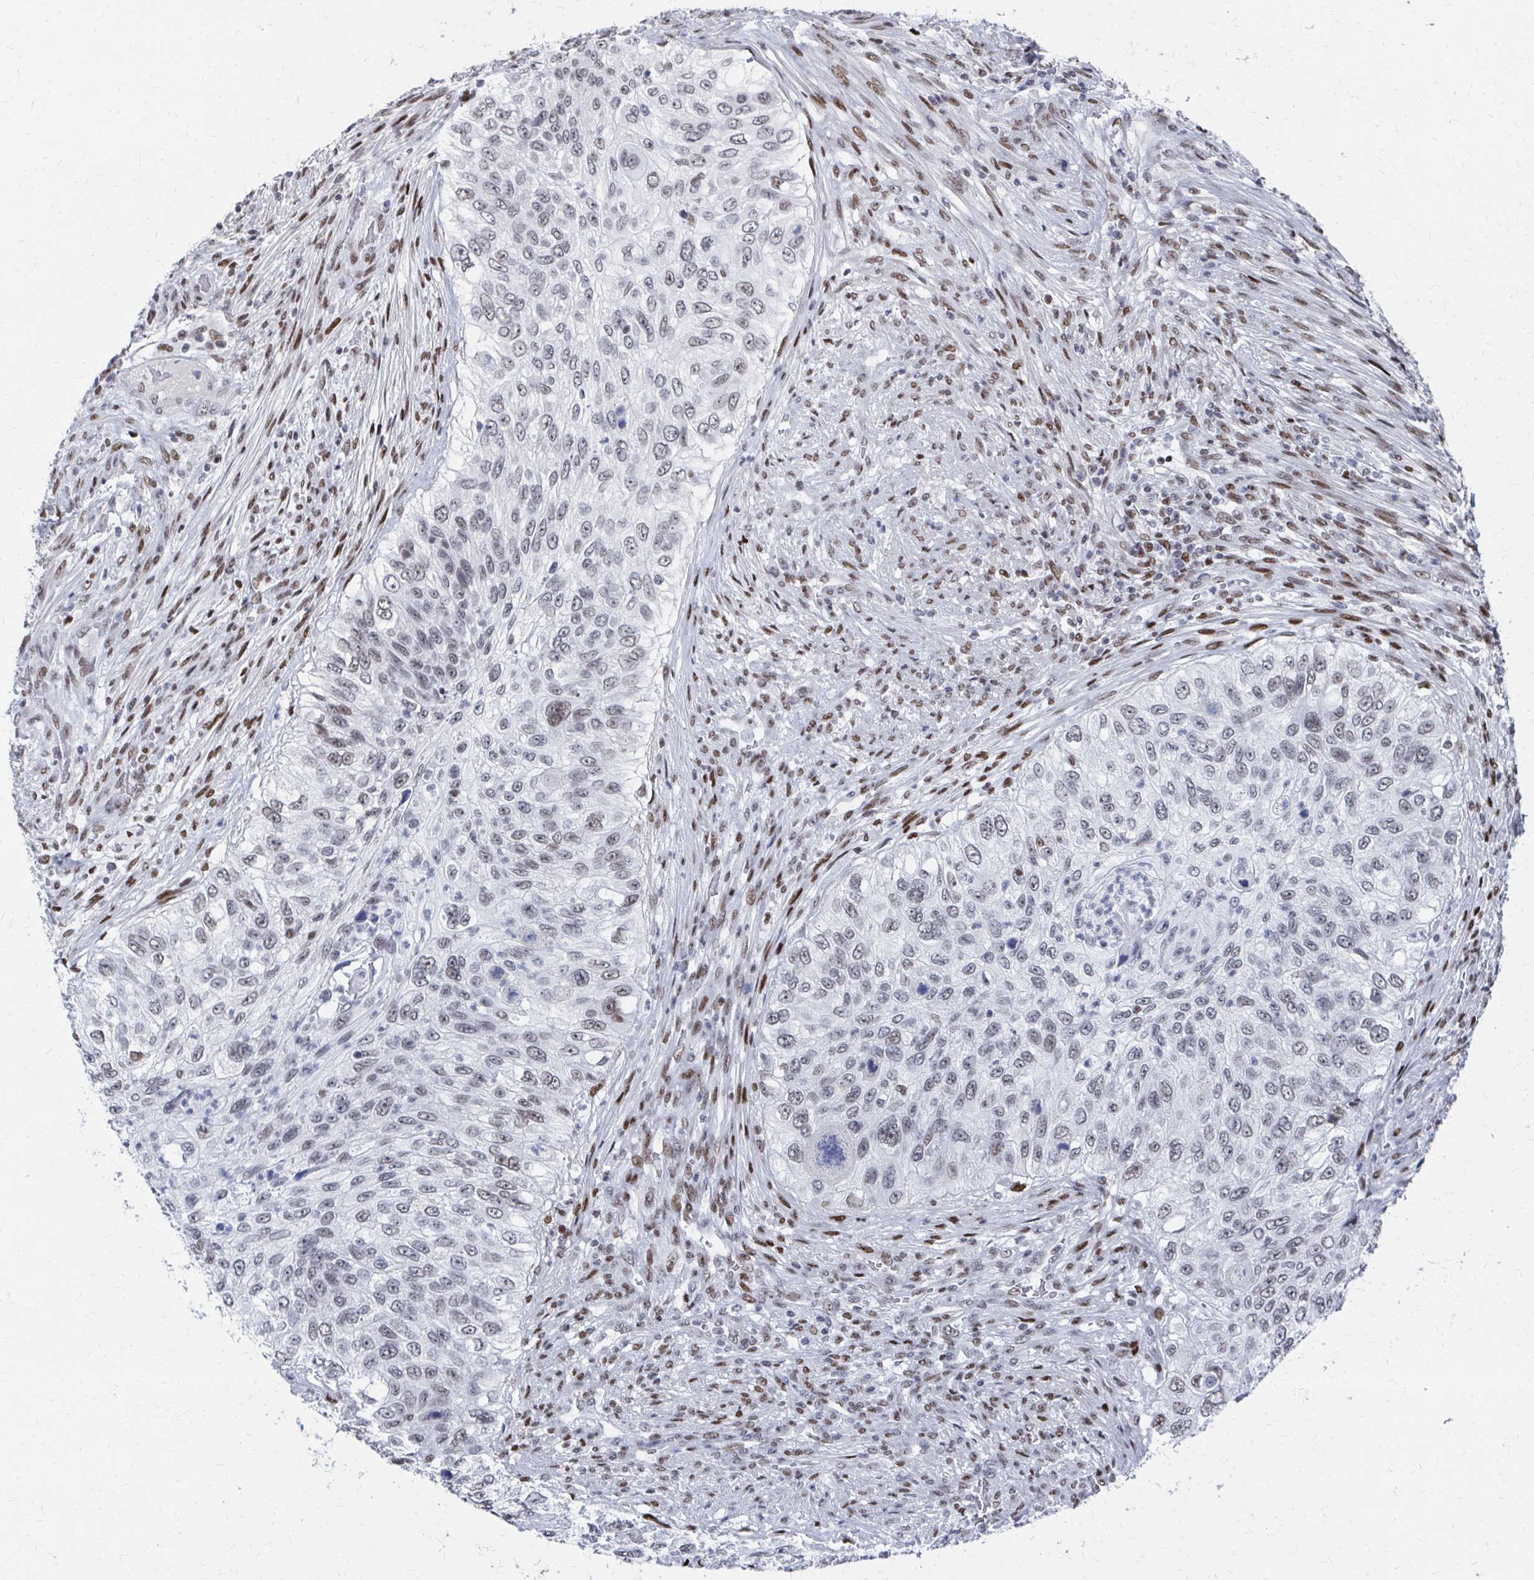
{"staining": {"intensity": "weak", "quantity": "25%-75%", "location": "nuclear"}, "tissue": "urothelial cancer", "cell_type": "Tumor cells", "image_type": "cancer", "snomed": [{"axis": "morphology", "description": "Urothelial carcinoma, High grade"}, {"axis": "topography", "description": "Urinary bladder"}], "caption": "Immunohistochemical staining of human urothelial carcinoma (high-grade) exhibits low levels of weak nuclear positivity in approximately 25%-75% of tumor cells.", "gene": "CDIN1", "patient": {"sex": "female", "age": 60}}